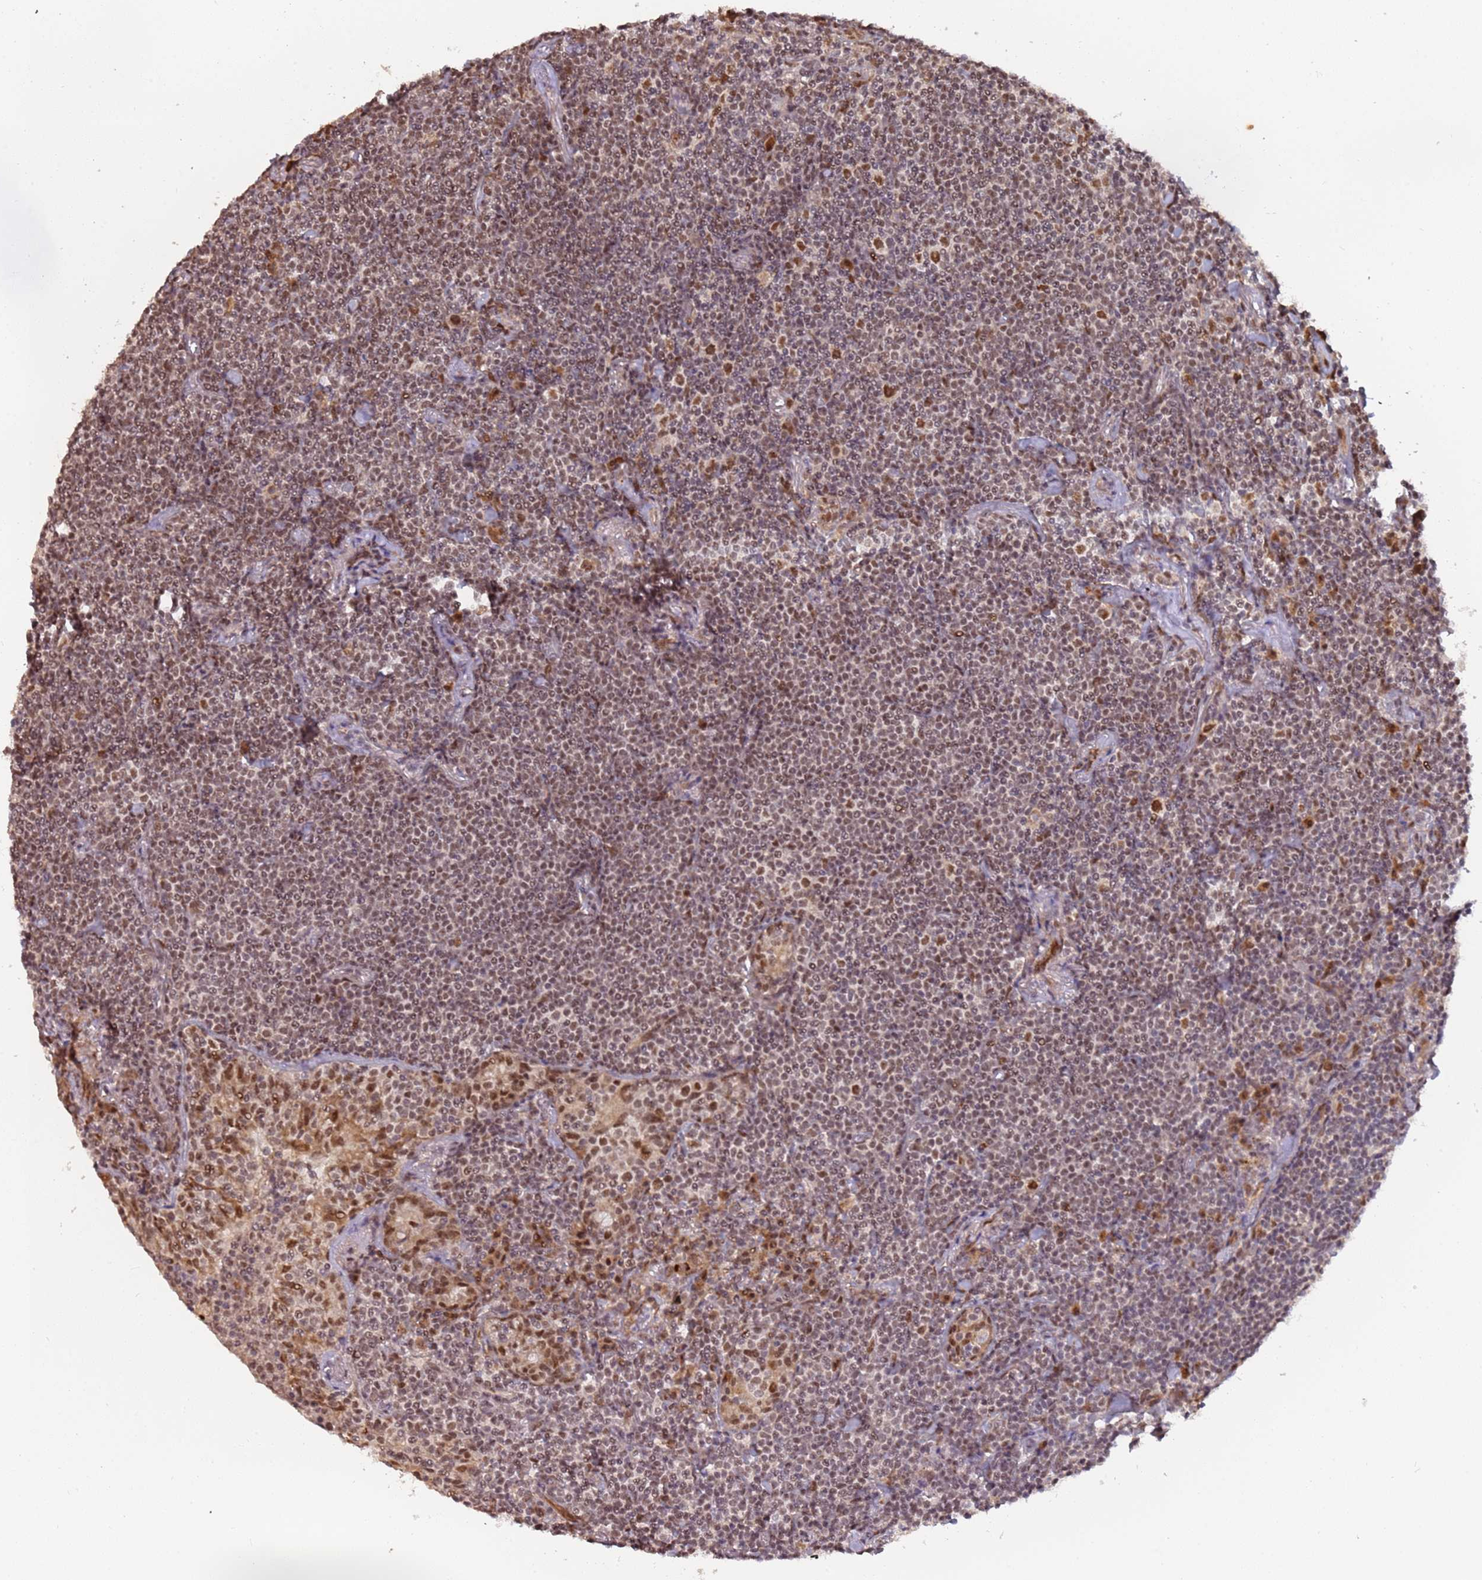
{"staining": {"intensity": "moderate", "quantity": ">75%", "location": "nuclear"}, "tissue": "lymphoma", "cell_type": "Tumor cells", "image_type": "cancer", "snomed": [{"axis": "morphology", "description": "Malignant lymphoma, non-Hodgkin's type, Low grade"}, {"axis": "topography", "description": "Lung"}], "caption": "Lymphoma stained with a protein marker shows moderate staining in tumor cells.", "gene": "POLR3H", "patient": {"sex": "female", "age": 71}}